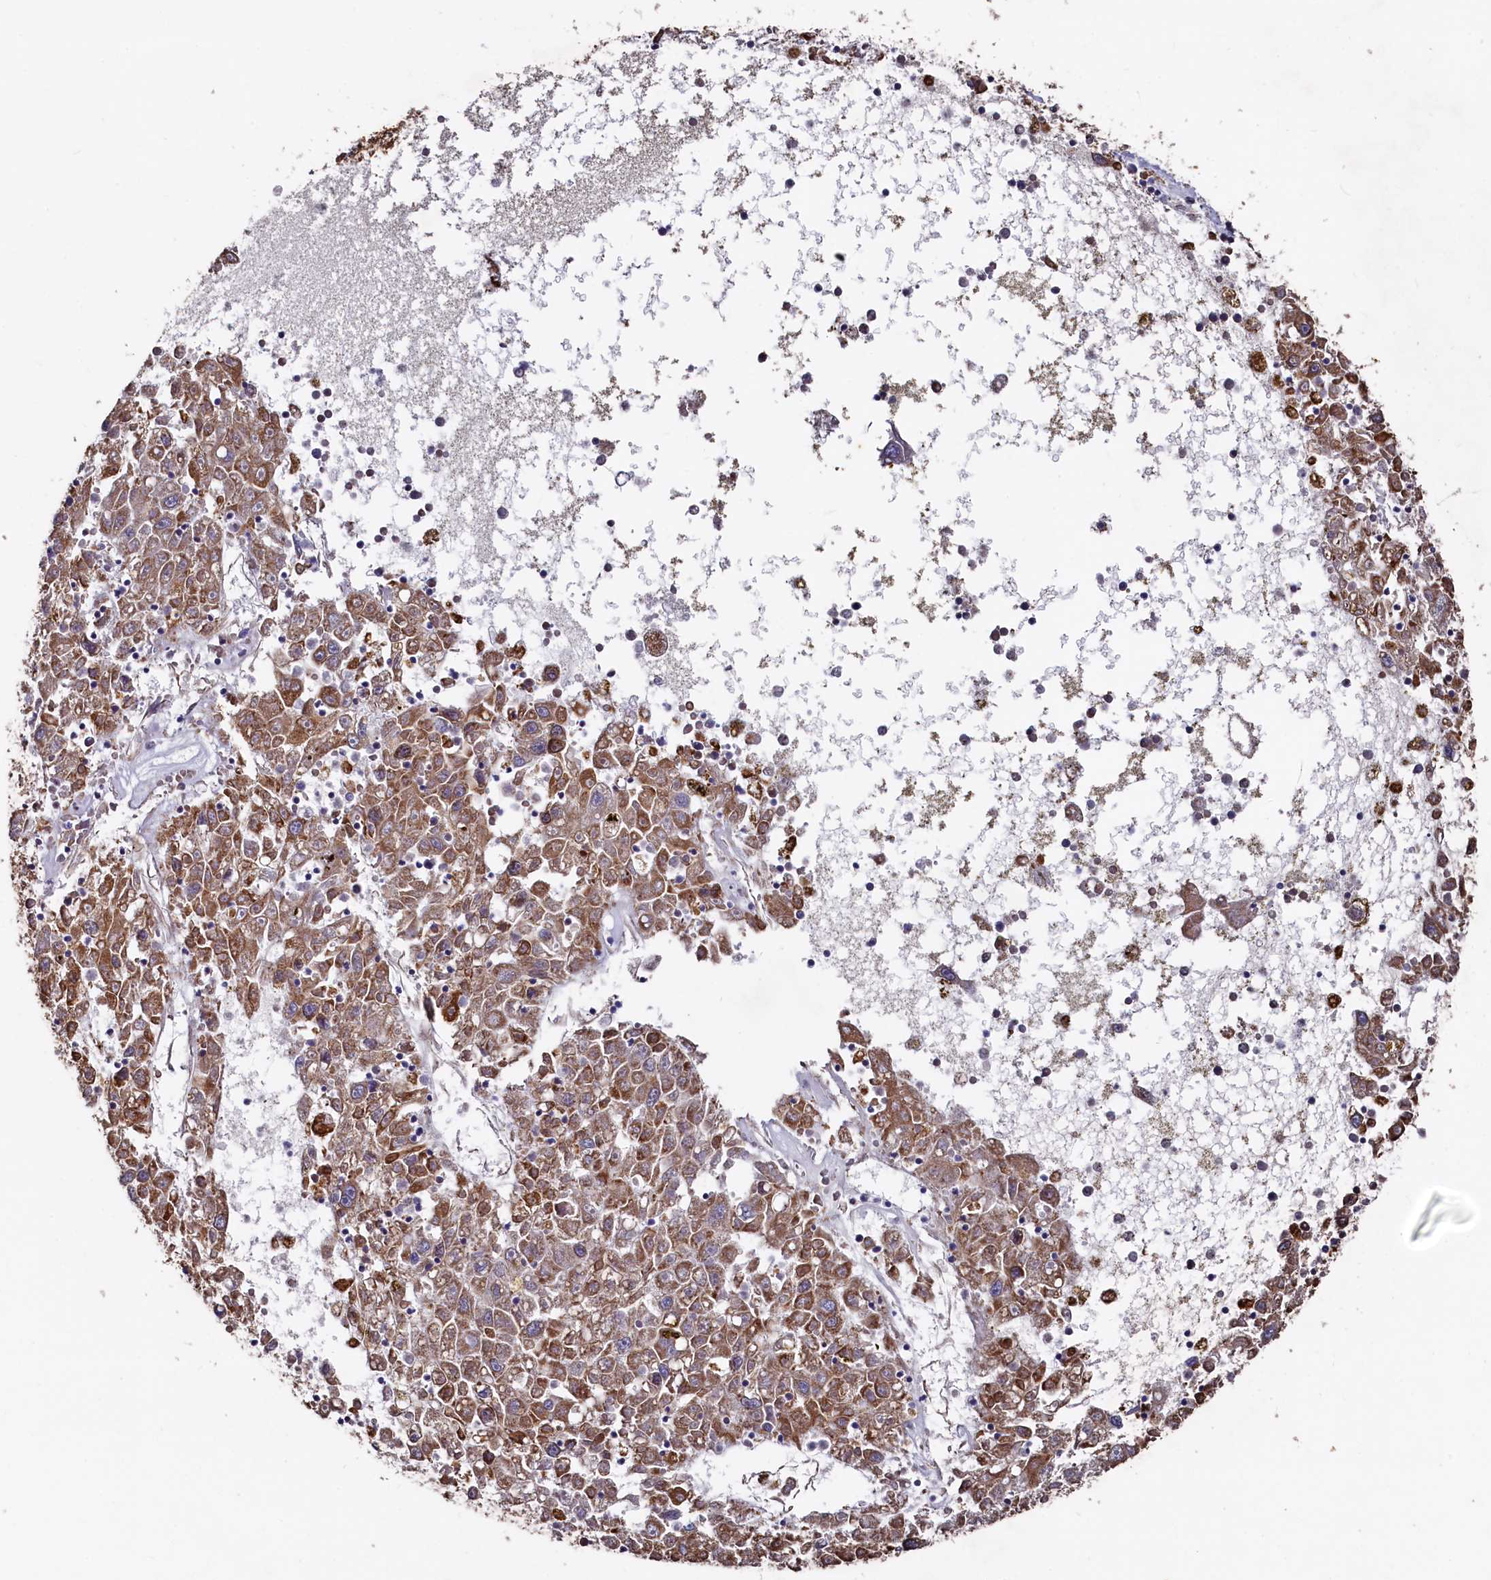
{"staining": {"intensity": "moderate", "quantity": "25%-75%", "location": "cytoplasmic/membranous"}, "tissue": "liver cancer", "cell_type": "Tumor cells", "image_type": "cancer", "snomed": [{"axis": "morphology", "description": "Carcinoma, Hepatocellular, NOS"}, {"axis": "topography", "description": "Liver"}], "caption": "High-magnification brightfield microscopy of liver cancer stained with DAB (brown) and counterstained with hematoxylin (blue). tumor cells exhibit moderate cytoplasmic/membranous expression is present in approximately25%-75% of cells.", "gene": "NEURL1B", "patient": {"sex": "male", "age": 49}}